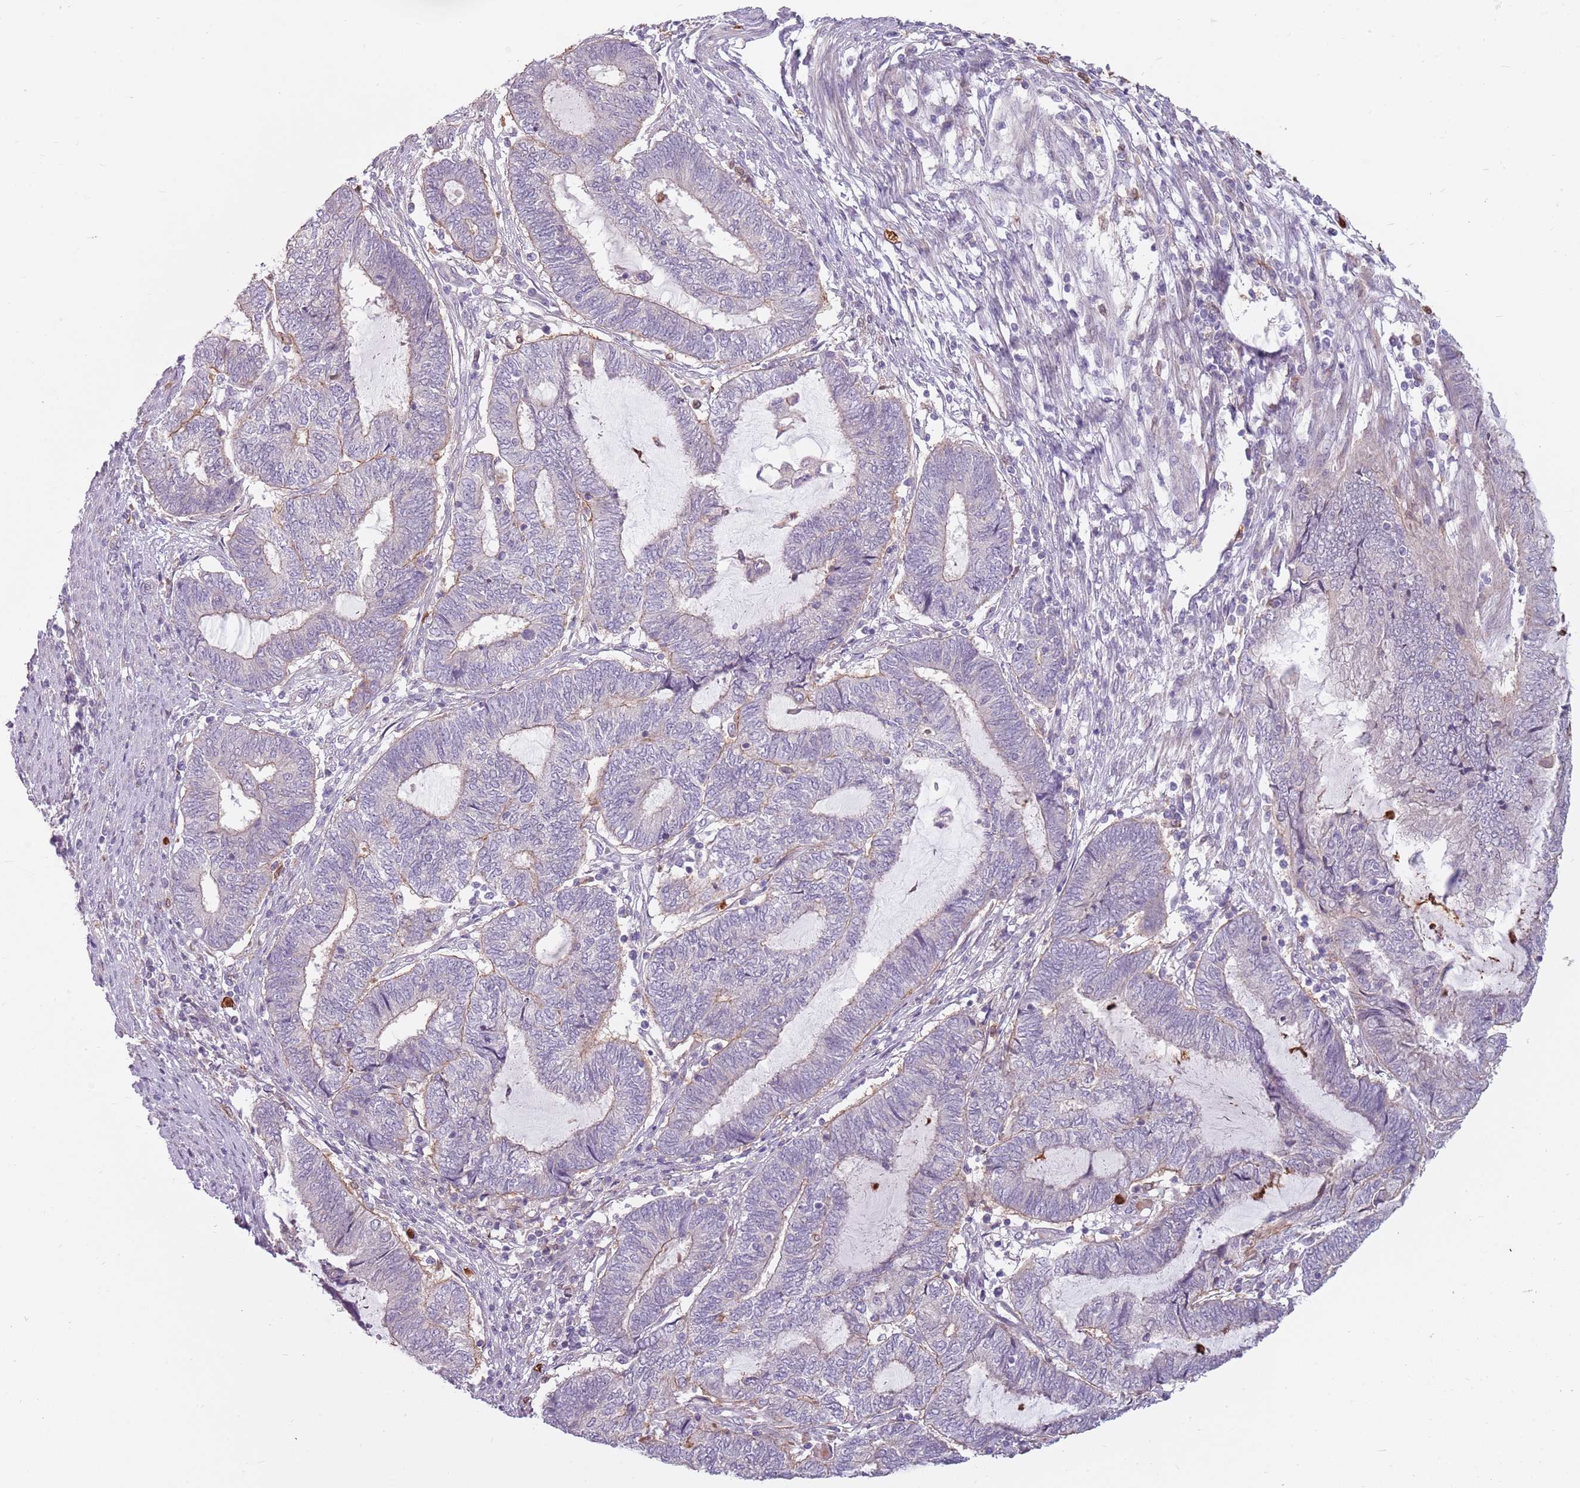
{"staining": {"intensity": "negative", "quantity": "none", "location": "none"}, "tissue": "endometrial cancer", "cell_type": "Tumor cells", "image_type": "cancer", "snomed": [{"axis": "morphology", "description": "Adenocarcinoma, NOS"}, {"axis": "topography", "description": "Uterus"}, {"axis": "topography", "description": "Endometrium"}], "caption": "DAB immunohistochemical staining of human endometrial adenocarcinoma displays no significant expression in tumor cells. Nuclei are stained in blue.", "gene": "SPAG4", "patient": {"sex": "female", "age": 70}}